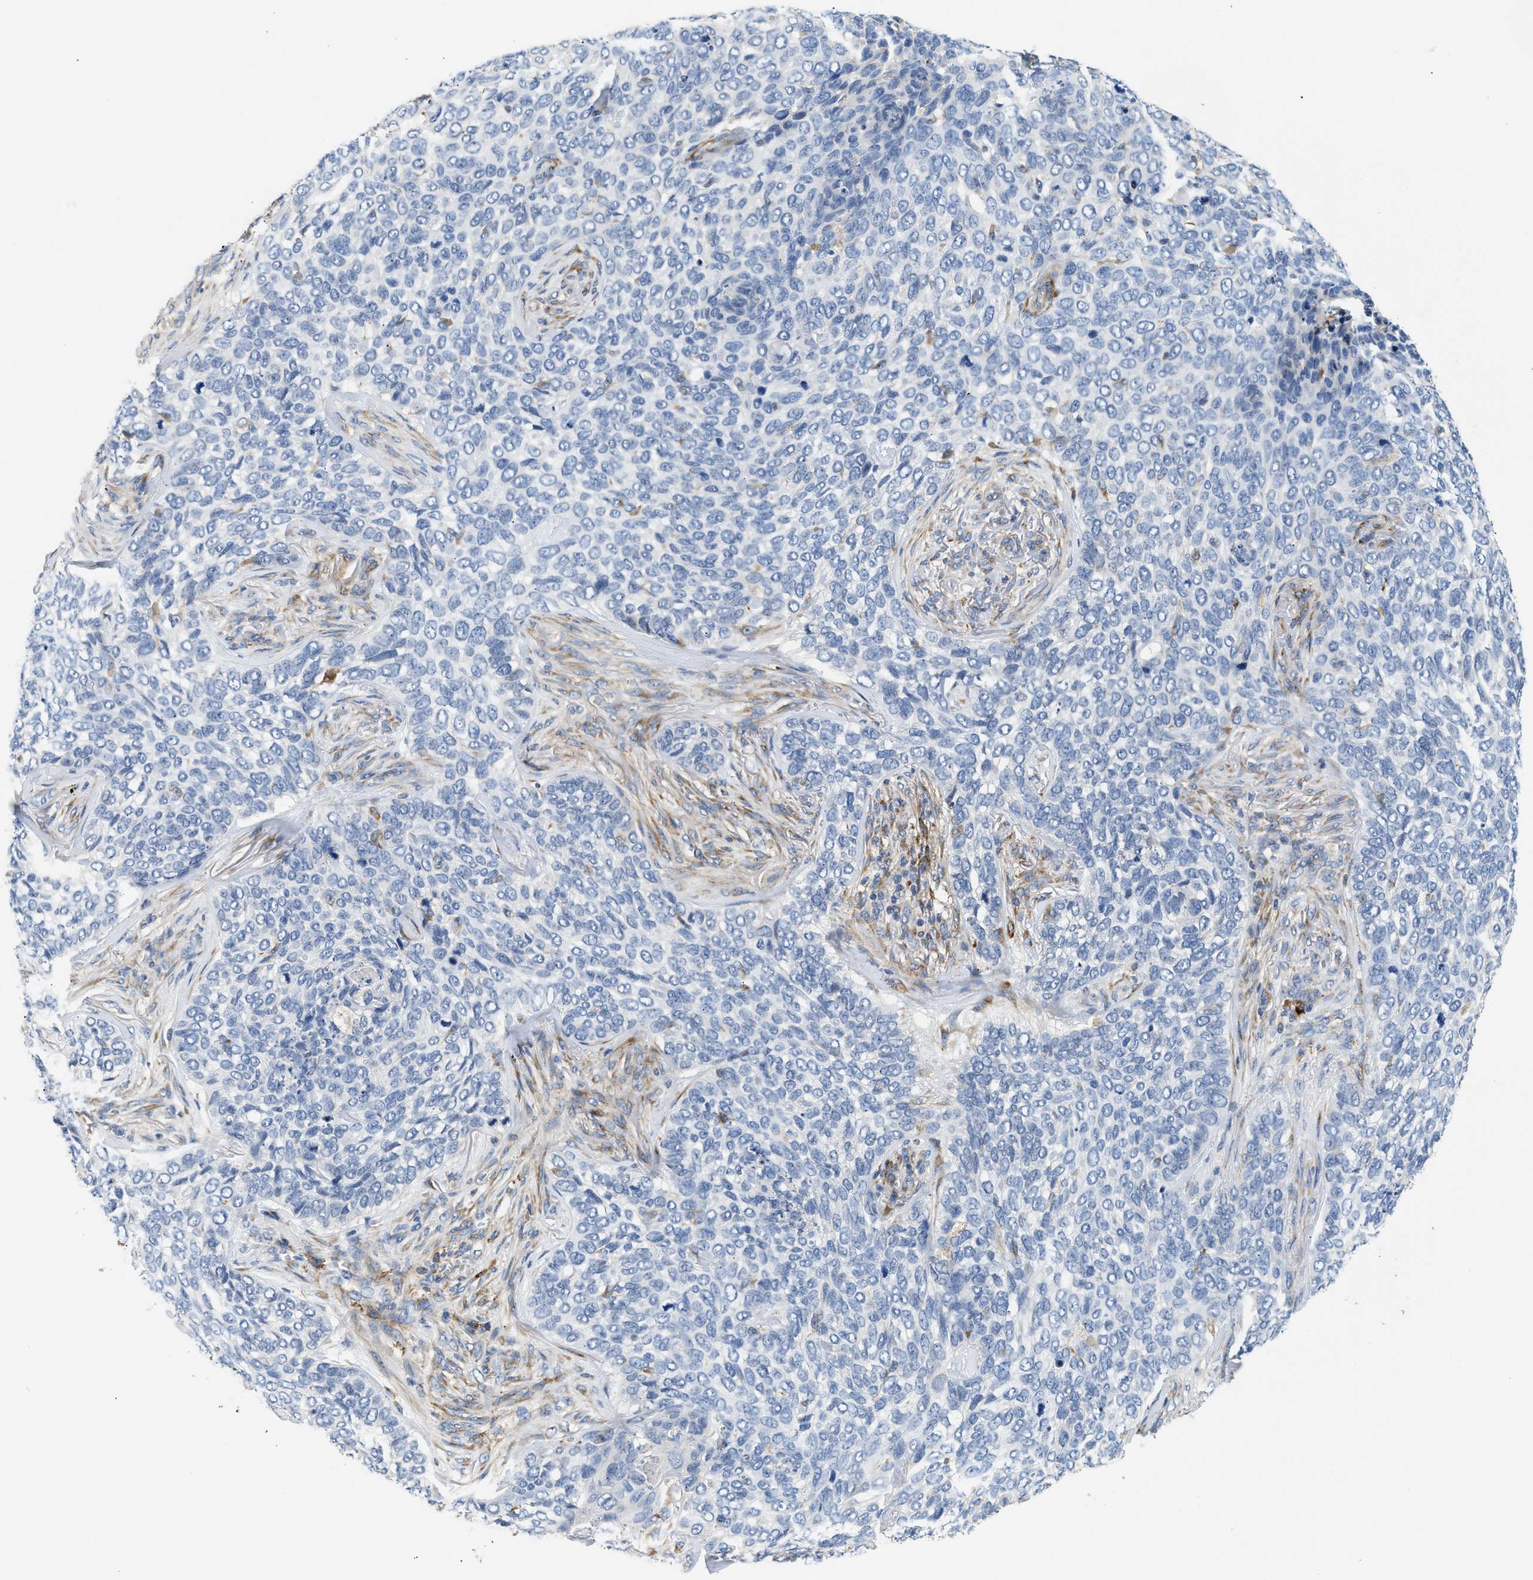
{"staining": {"intensity": "negative", "quantity": "none", "location": "none"}, "tissue": "skin cancer", "cell_type": "Tumor cells", "image_type": "cancer", "snomed": [{"axis": "morphology", "description": "Basal cell carcinoma"}, {"axis": "topography", "description": "Skin"}], "caption": "Tumor cells are negative for brown protein staining in skin cancer (basal cell carcinoma).", "gene": "AMZ1", "patient": {"sex": "female", "age": 64}}